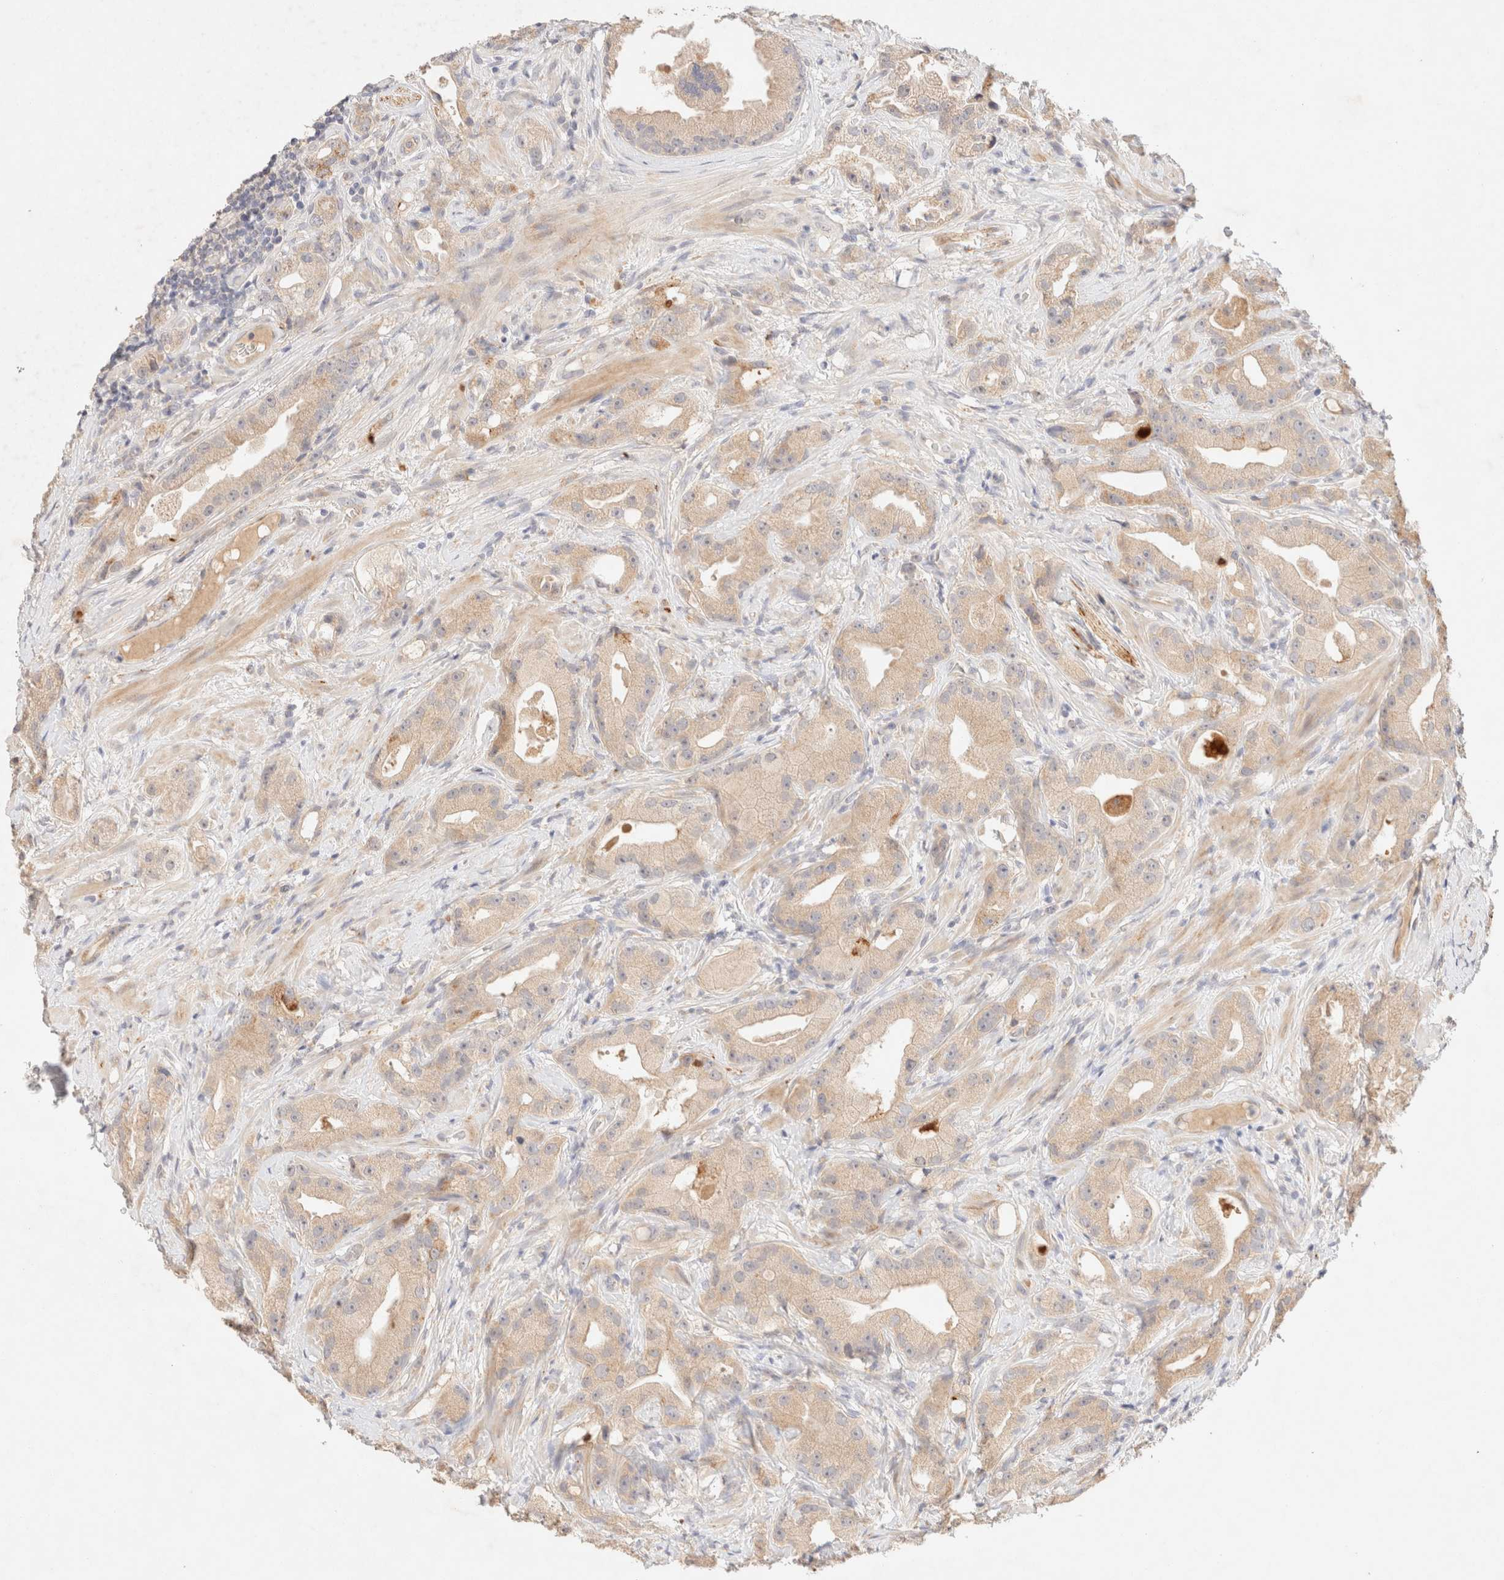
{"staining": {"intensity": "weak", "quantity": ">75%", "location": "cytoplasmic/membranous"}, "tissue": "prostate cancer", "cell_type": "Tumor cells", "image_type": "cancer", "snomed": [{"axis": "morphology", "description": "Adenocarcinoma, High grade"}, {"axis": "topography", "description": "Prostate"}], "caption": "Protein expression analysis of prostate cancer (high-grade adenocarcinoma) displays weak cytoplasmic/membranous expression in about >75% of tumor cells. (DAB (3,3'-diaminobenzidine) = brown stain, brightfield microscopy at high magnification).", "gene": "SNTB1", "patient": {"sex": "male", "age": 63}}